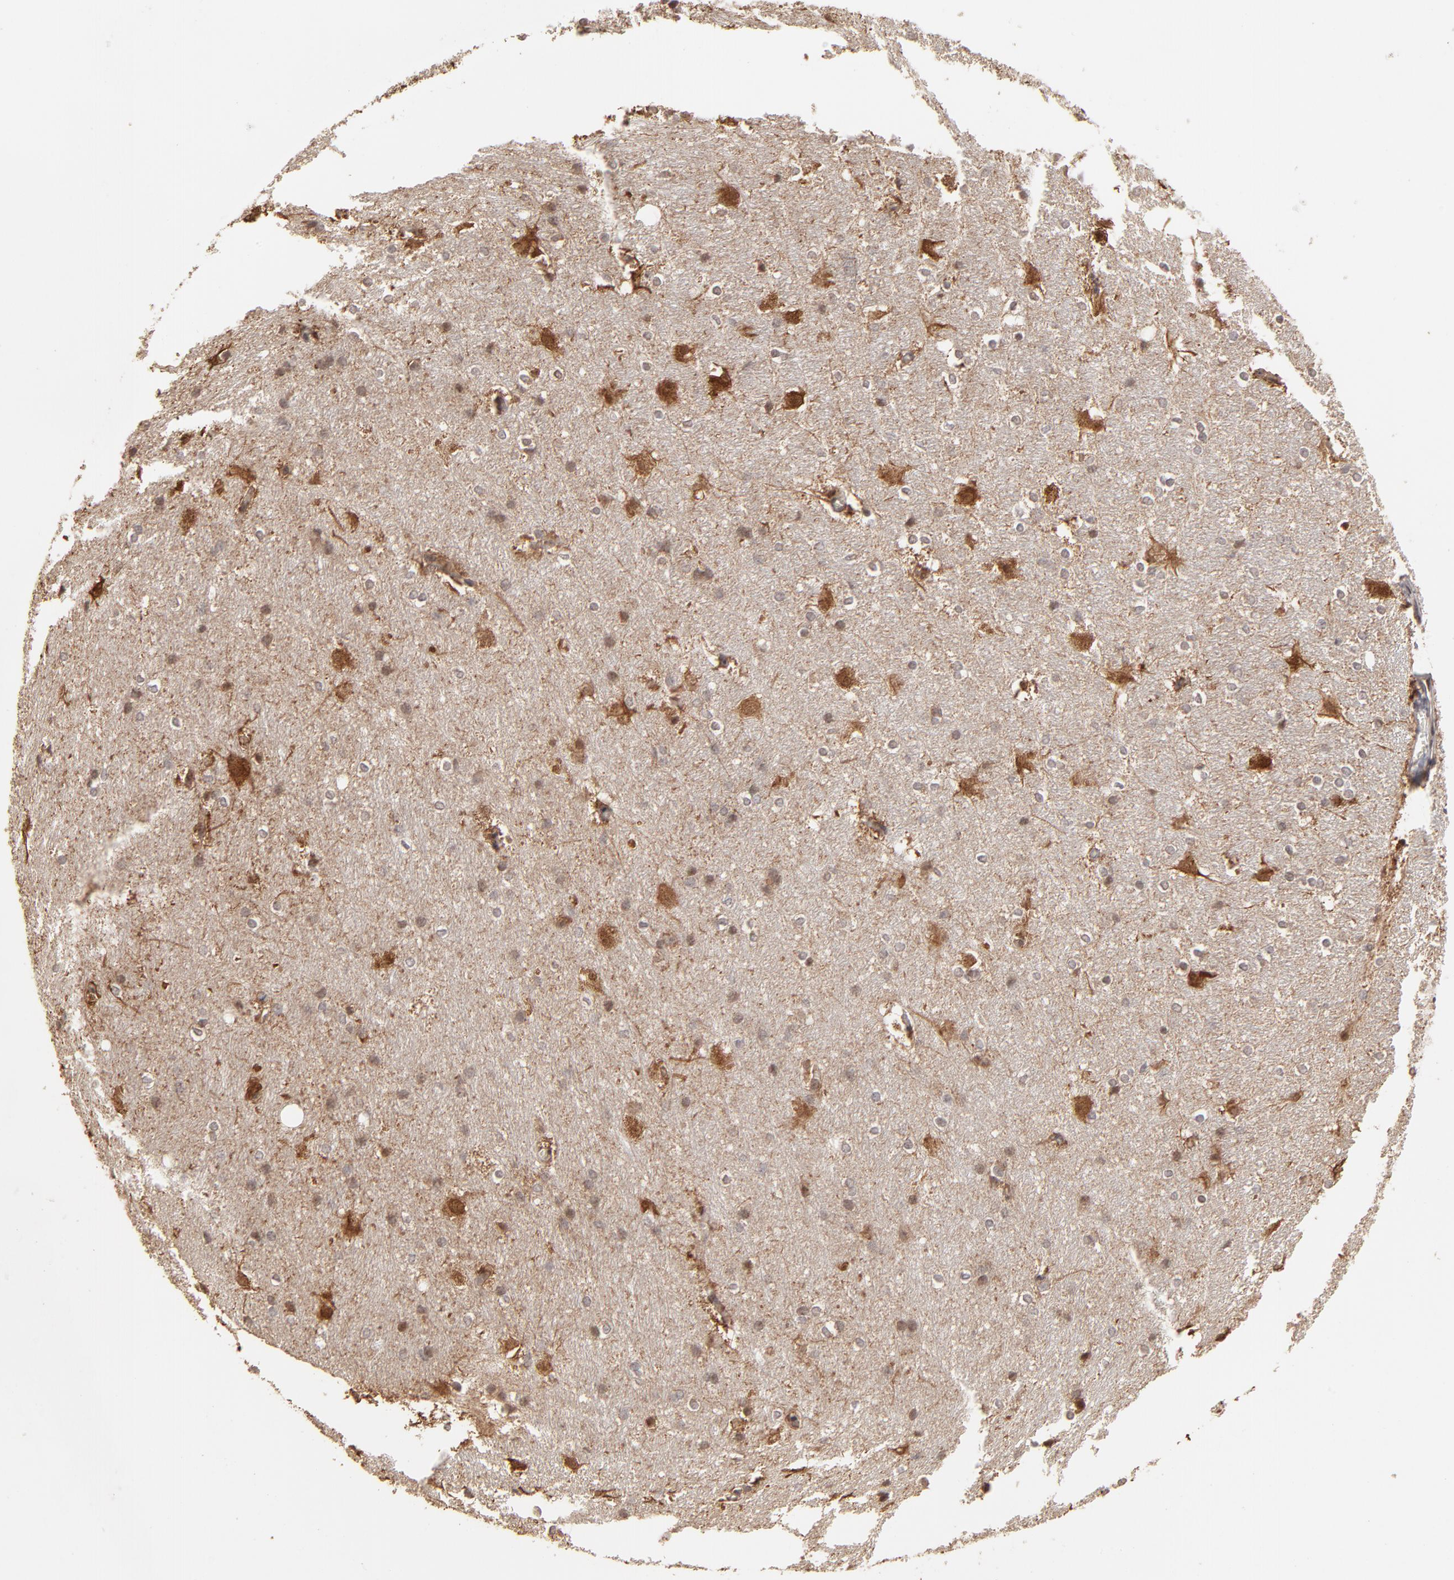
{"staining": {"intensity": "negative", "quantity": "none", "location": "none"}, "tissue": "hippocampus", "cell_type": "Glial cells", "image_type": "normal", "snomed": [{"axis": "morphology", "description": "Normal tissue, NOS"}, {"axis": "topography", "description": "Hippocampus"}], "caption": "A histopathology image of hippocampus stained for a protein shows no brown staining in glial cells.", "gene": "ARIH1", "patient": {"sex": "female", "age": 19}}